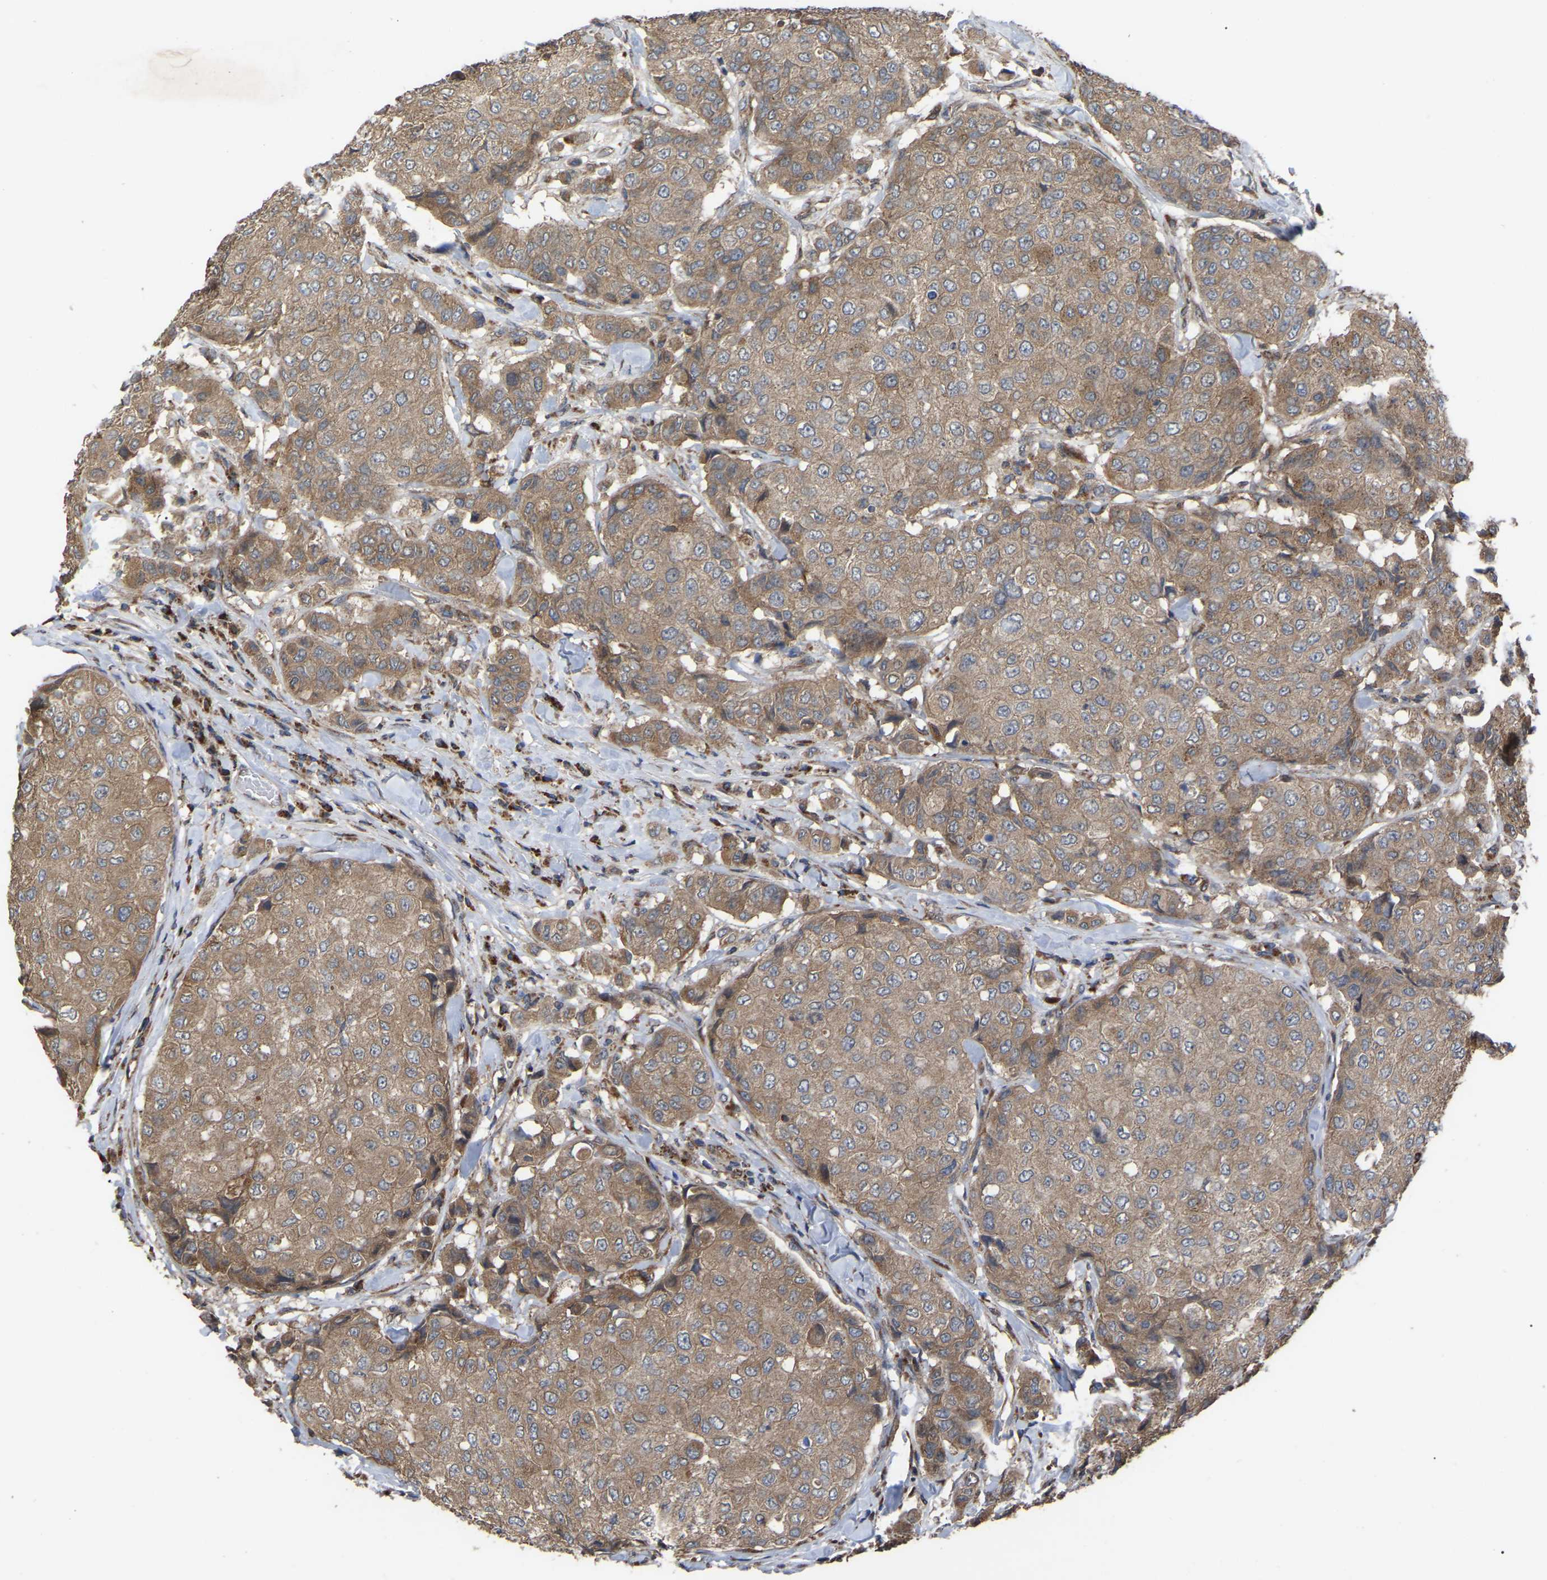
{"staining": {"intensity": "moderate", "quantity": ">75%", "location": "cytoplasmic/membranous"}, "tissue": "breast cancer", "cell_type": "Tumor cells", "image_type": "cancer", "snomed": [{"axis": "morphology", "description": "Duct carcinoma"}, {"axis": "topography", "description": "Breast"}], "caption": "Breast infiltrating ductal carcinoma stained for a protein reveals moderate cytoplasmic/membranous positivity in tumor cells.", "gene": "GCC1", "patient": {"sex": "female", "age": 27}}